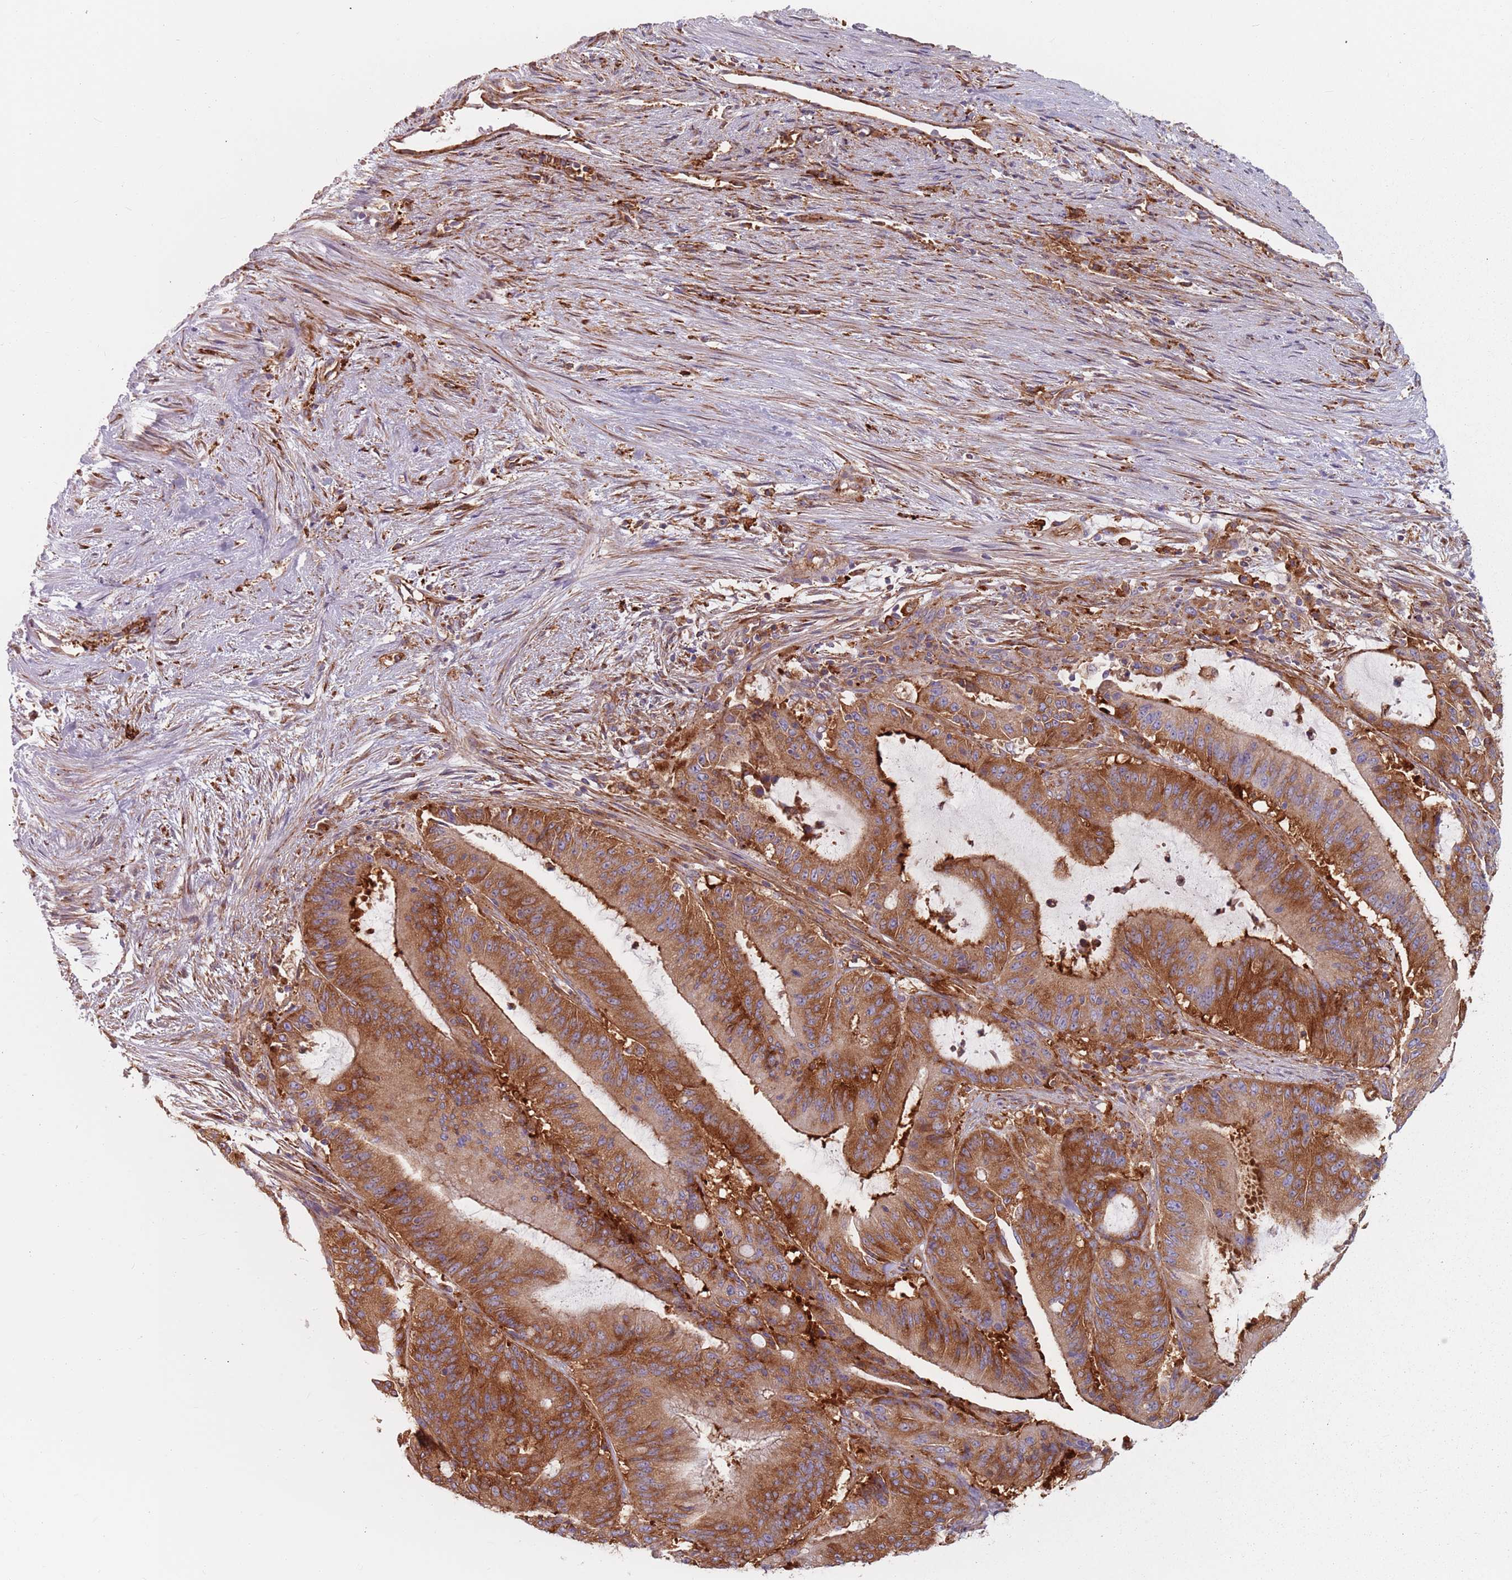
{"staining": {"intensity": "strong", "quantity": ">75%", "location": "cytoplasmic/membranous"}, "tissue": "liver cancer", "cell_type": "Tumor cells", "image_type": "cancer", "snomed": [{"axis": "morphology", "description": "Normal tissue, NOS"}, {"axis": "morphology", "description": "Cholangiocarcinoma"}, {"axis": "topography", "description": "Liver"}, {"axis": "topography", "description": "Peripheral nerve tissue"}], "caption": "A photomicrograph of human cholangiocarcinoma (liver) stained for a protein shows strong cytoplasmic/membranous brown staining in tumor cells. (Stains: DAB in brown, nuclei in blue, Microscopy: brightfield microscopy at high magnification).", "gene": "TPD52L2", "patient": {"sex": "female", "age": 73}}